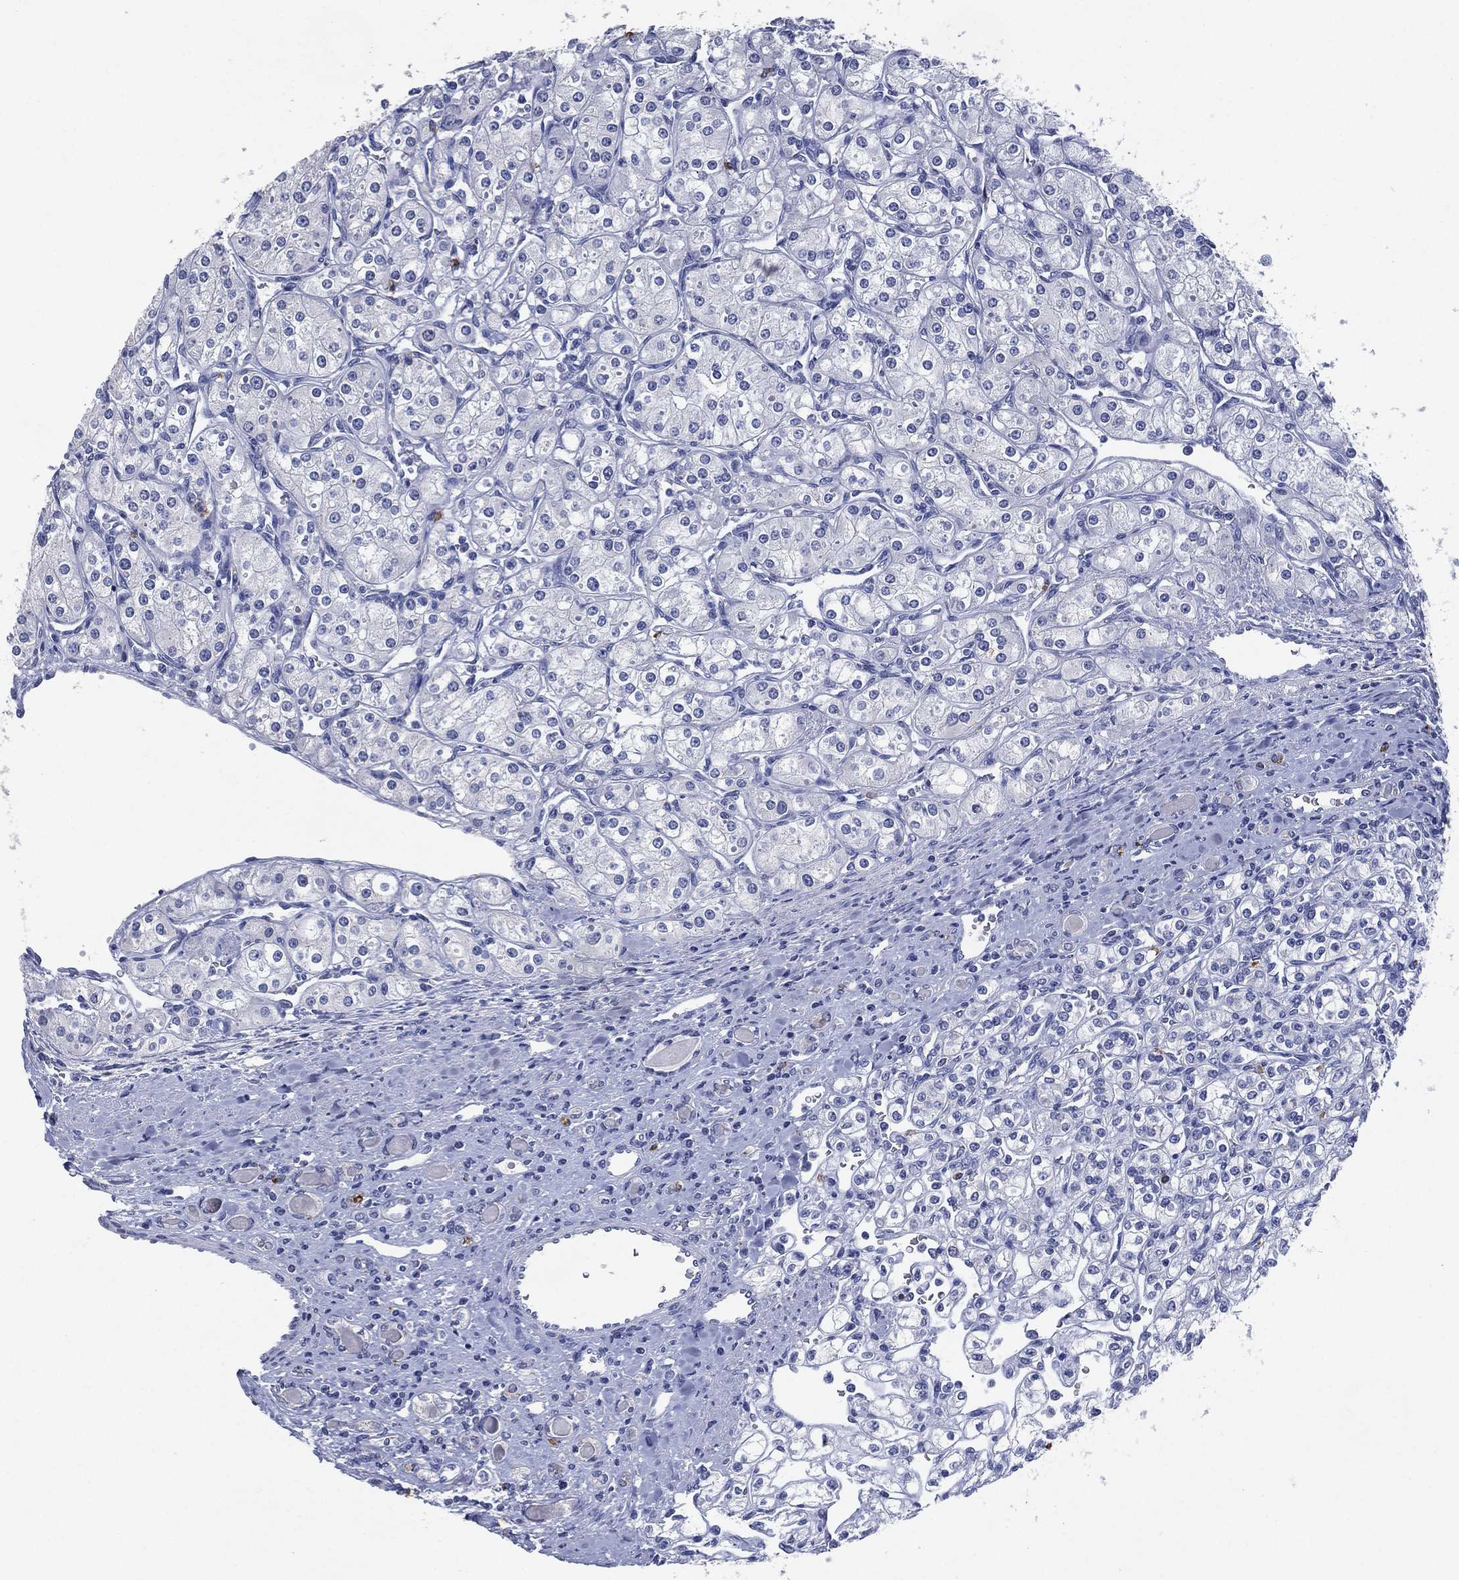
{"staining": {"intensity": "negative", "quantity": "none", "location": "none"}, "tissue": "renal cancer", "cell_type": "Tumor cells", "image_type": "cancer", "snomed": [{"axis": "morphology", "description": "Adenocarcinoma, NOS"}, {"axis": "topography", "description": "Kidney"}], "caption": "Immunohistochemistry (IHC) micrograph of adenocarcinoma (renal) stained for a protein (brown), which displays no staining in tumor cells.", "gene": "FSCN2", "patient": {"sex": "male", "age": 77}}